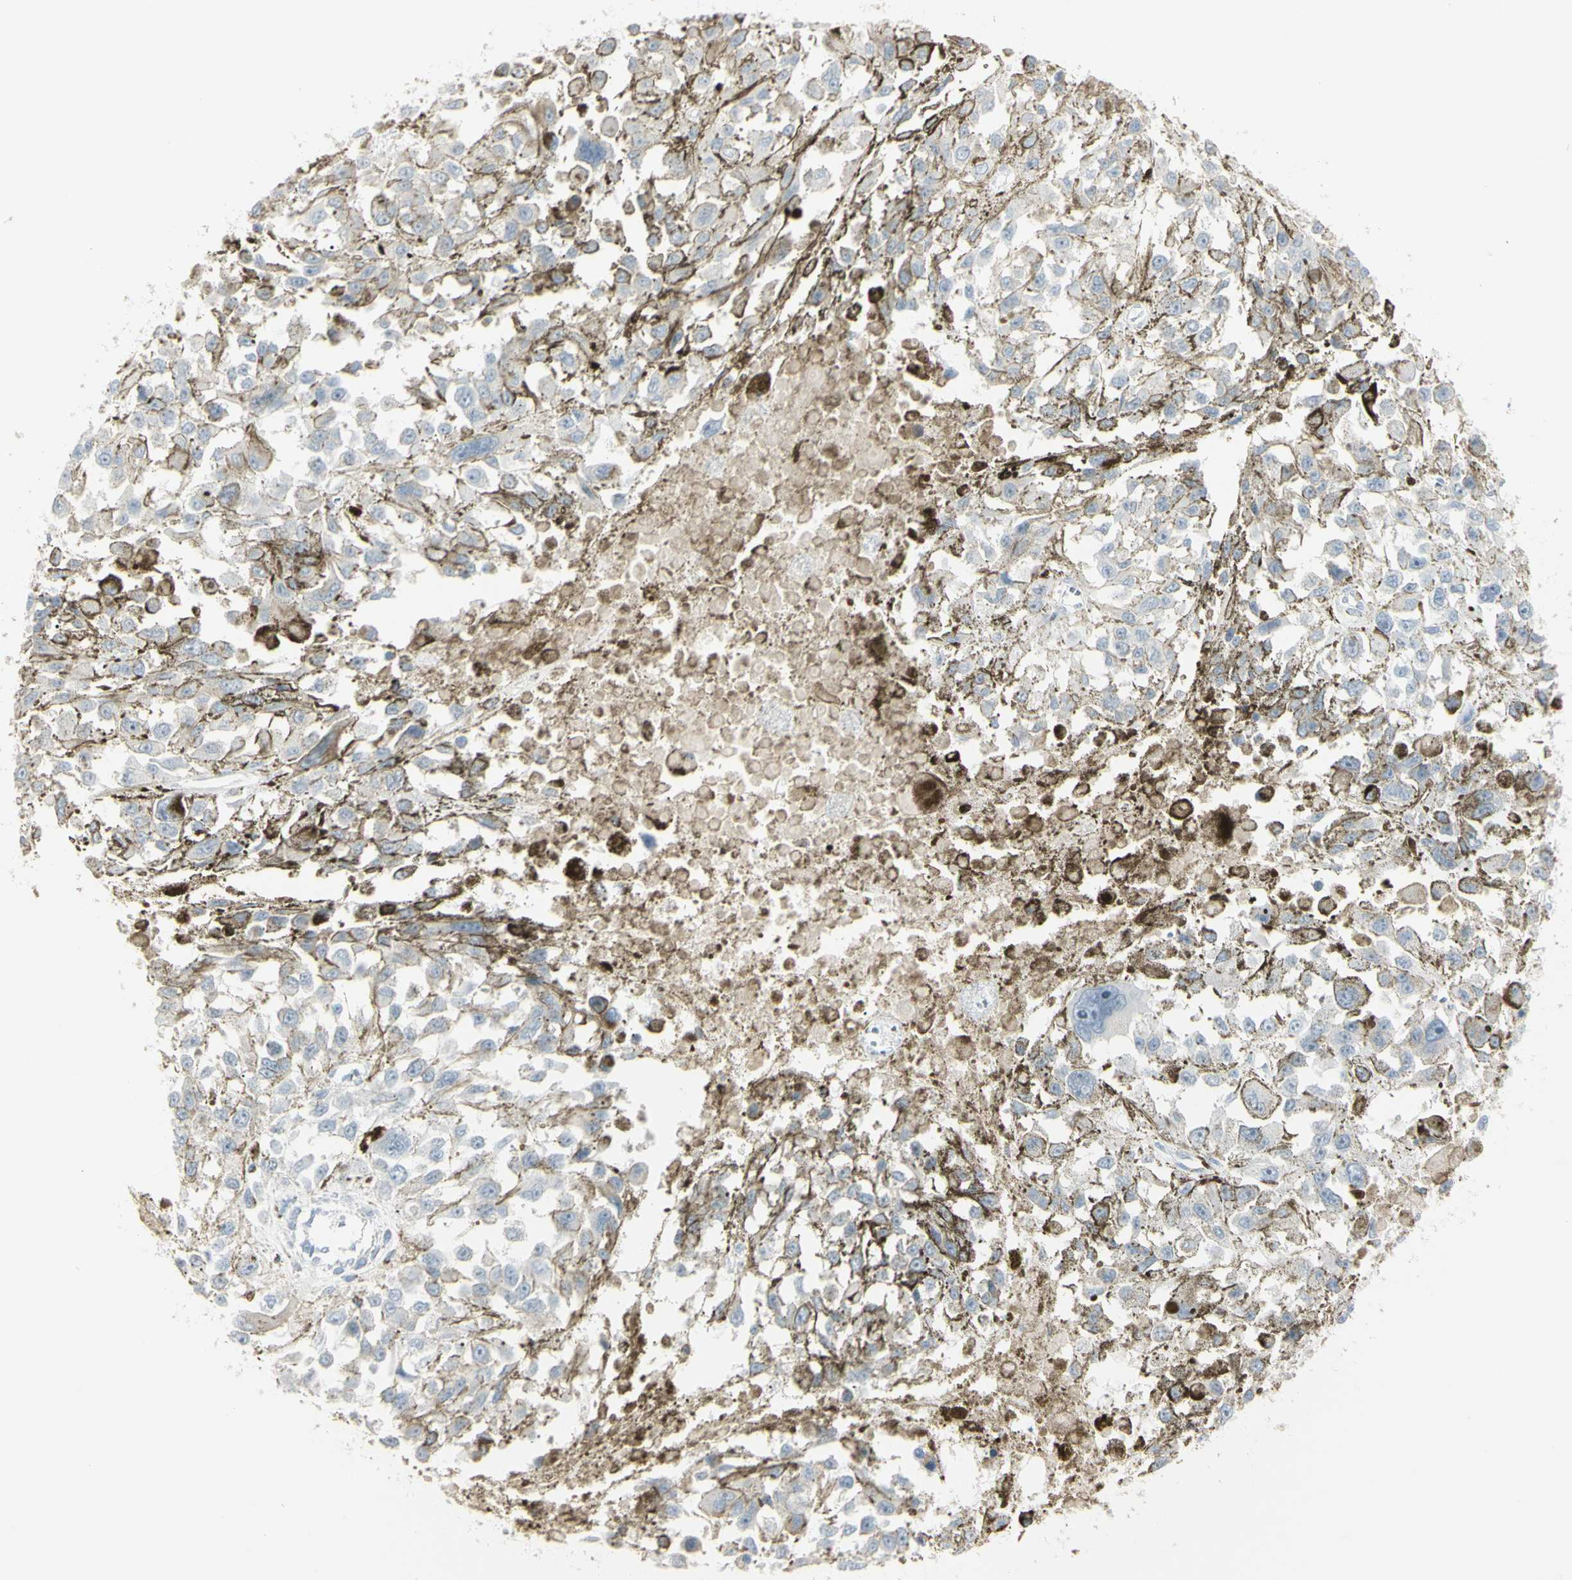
{"staining": {"intensity": "negative", "quantity": "none", "location": "none"}, "tissue": "melanoma", "cell_type": "Tumor cells", "image_type": "cancer", "snomed": [{"axis": "morphology", "description": "Malignant melanoma, Metastatic site"}, {"axis": "topography", "description": "Lymph node"}], "caption": "There is no significant staining in tumor cells of melanoma.", "gene": "PIP", "patient": {"sex": "male", "age": 59}}